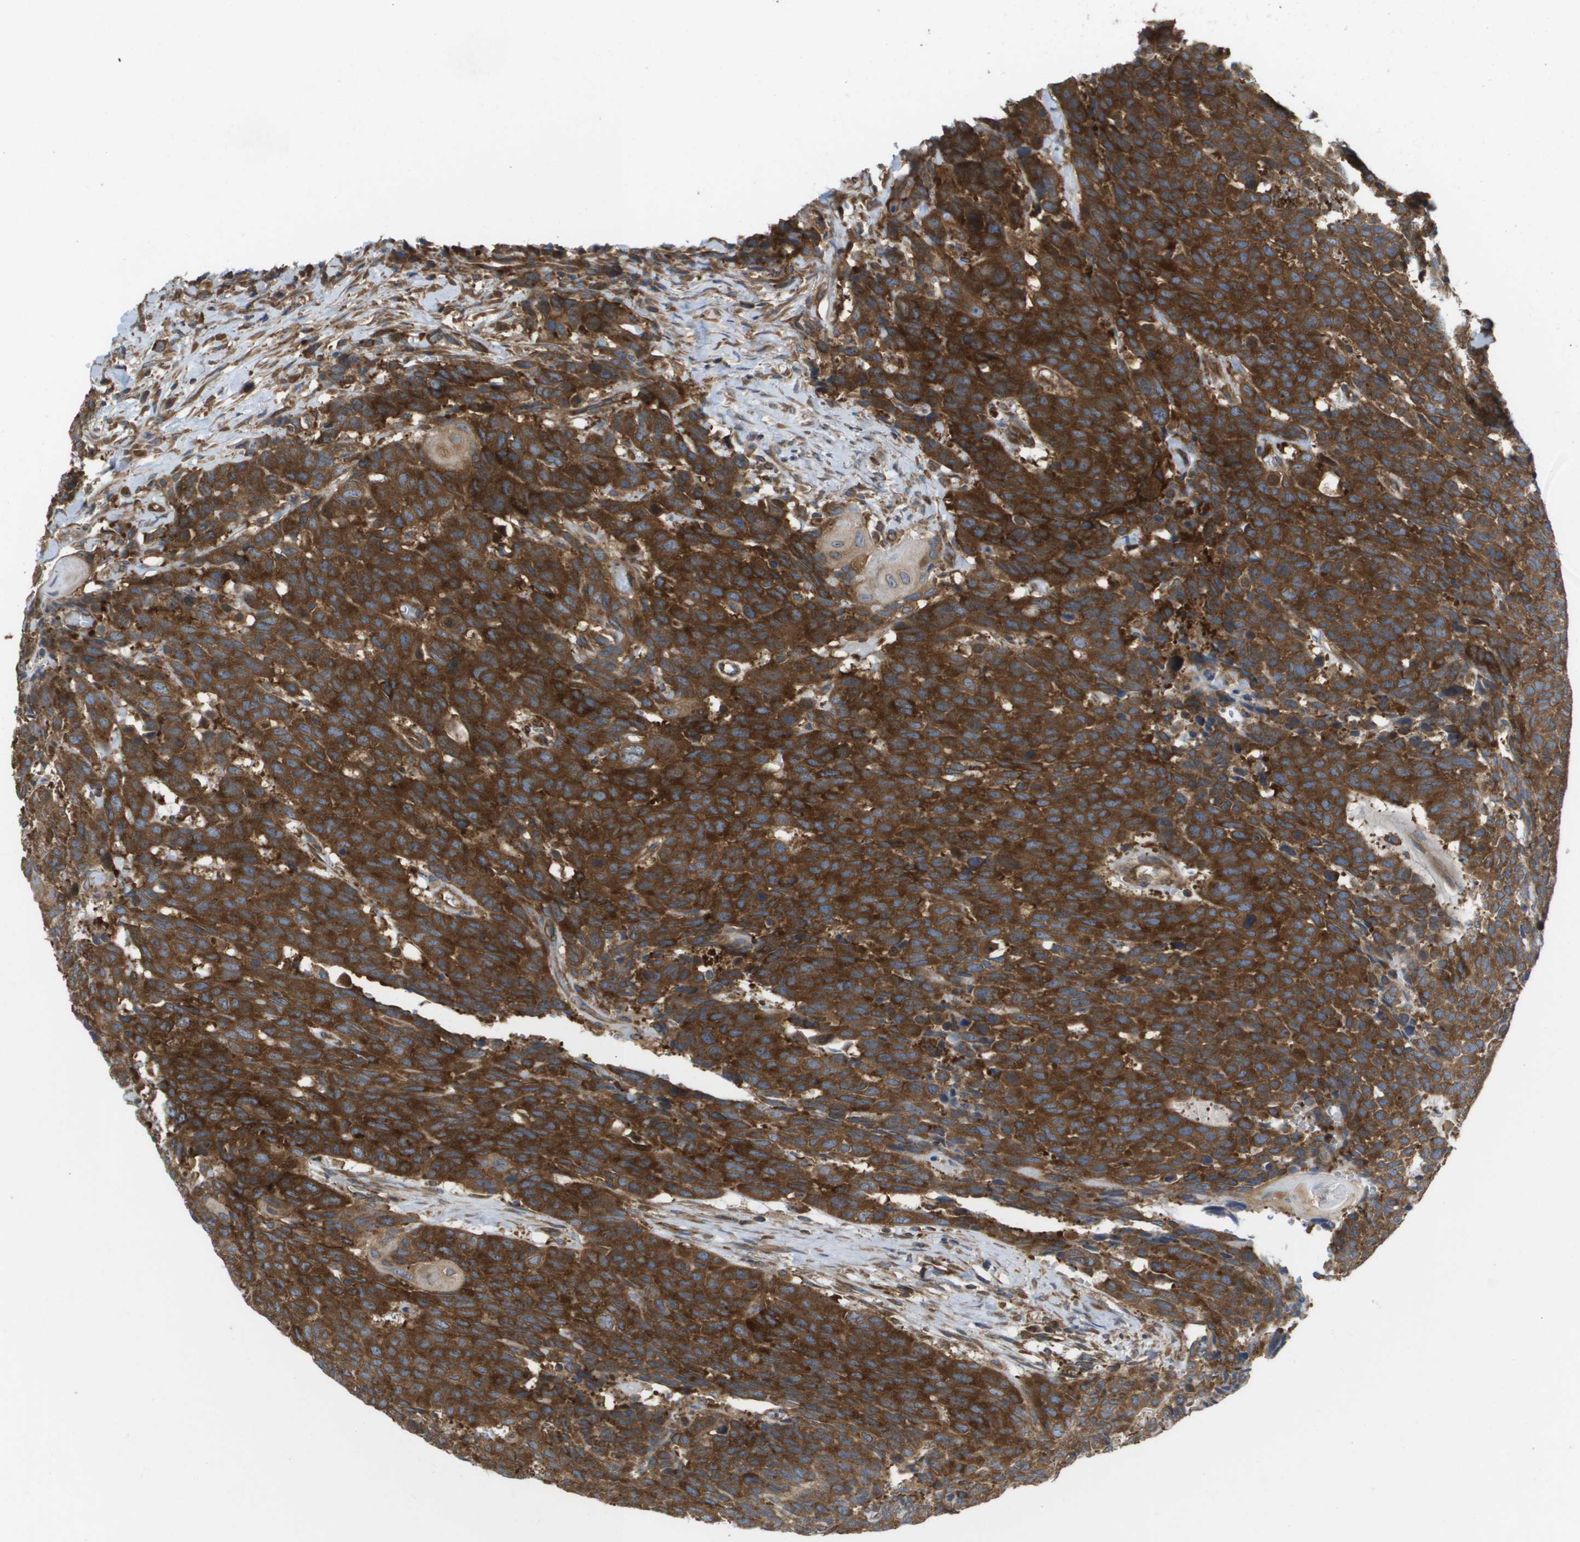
{"staining": {"intensity": "strong", "quantity": ">75%", "location": "cytoplasmic/membranous"}, "tissue": "head and neck cancer", "cell_type": "Tumor cells", "image_type": "cancer", "snomed": [{"axis": "morphology", "description": "Squamous cell carcinoma, NOS"}, {"axis": "topography", "description": "Head-Neck"}], "caption": "Head and neck squamous cell carcinoma stained with DAB (3,3'-diaminobenzidine) immunohistochemistry reveals high levels of strong cytoplasmic/membranous staining in about >75% of tumor cells.", "gene": "EIF4G2", "patient": {"sex": "male", "age": 66}}